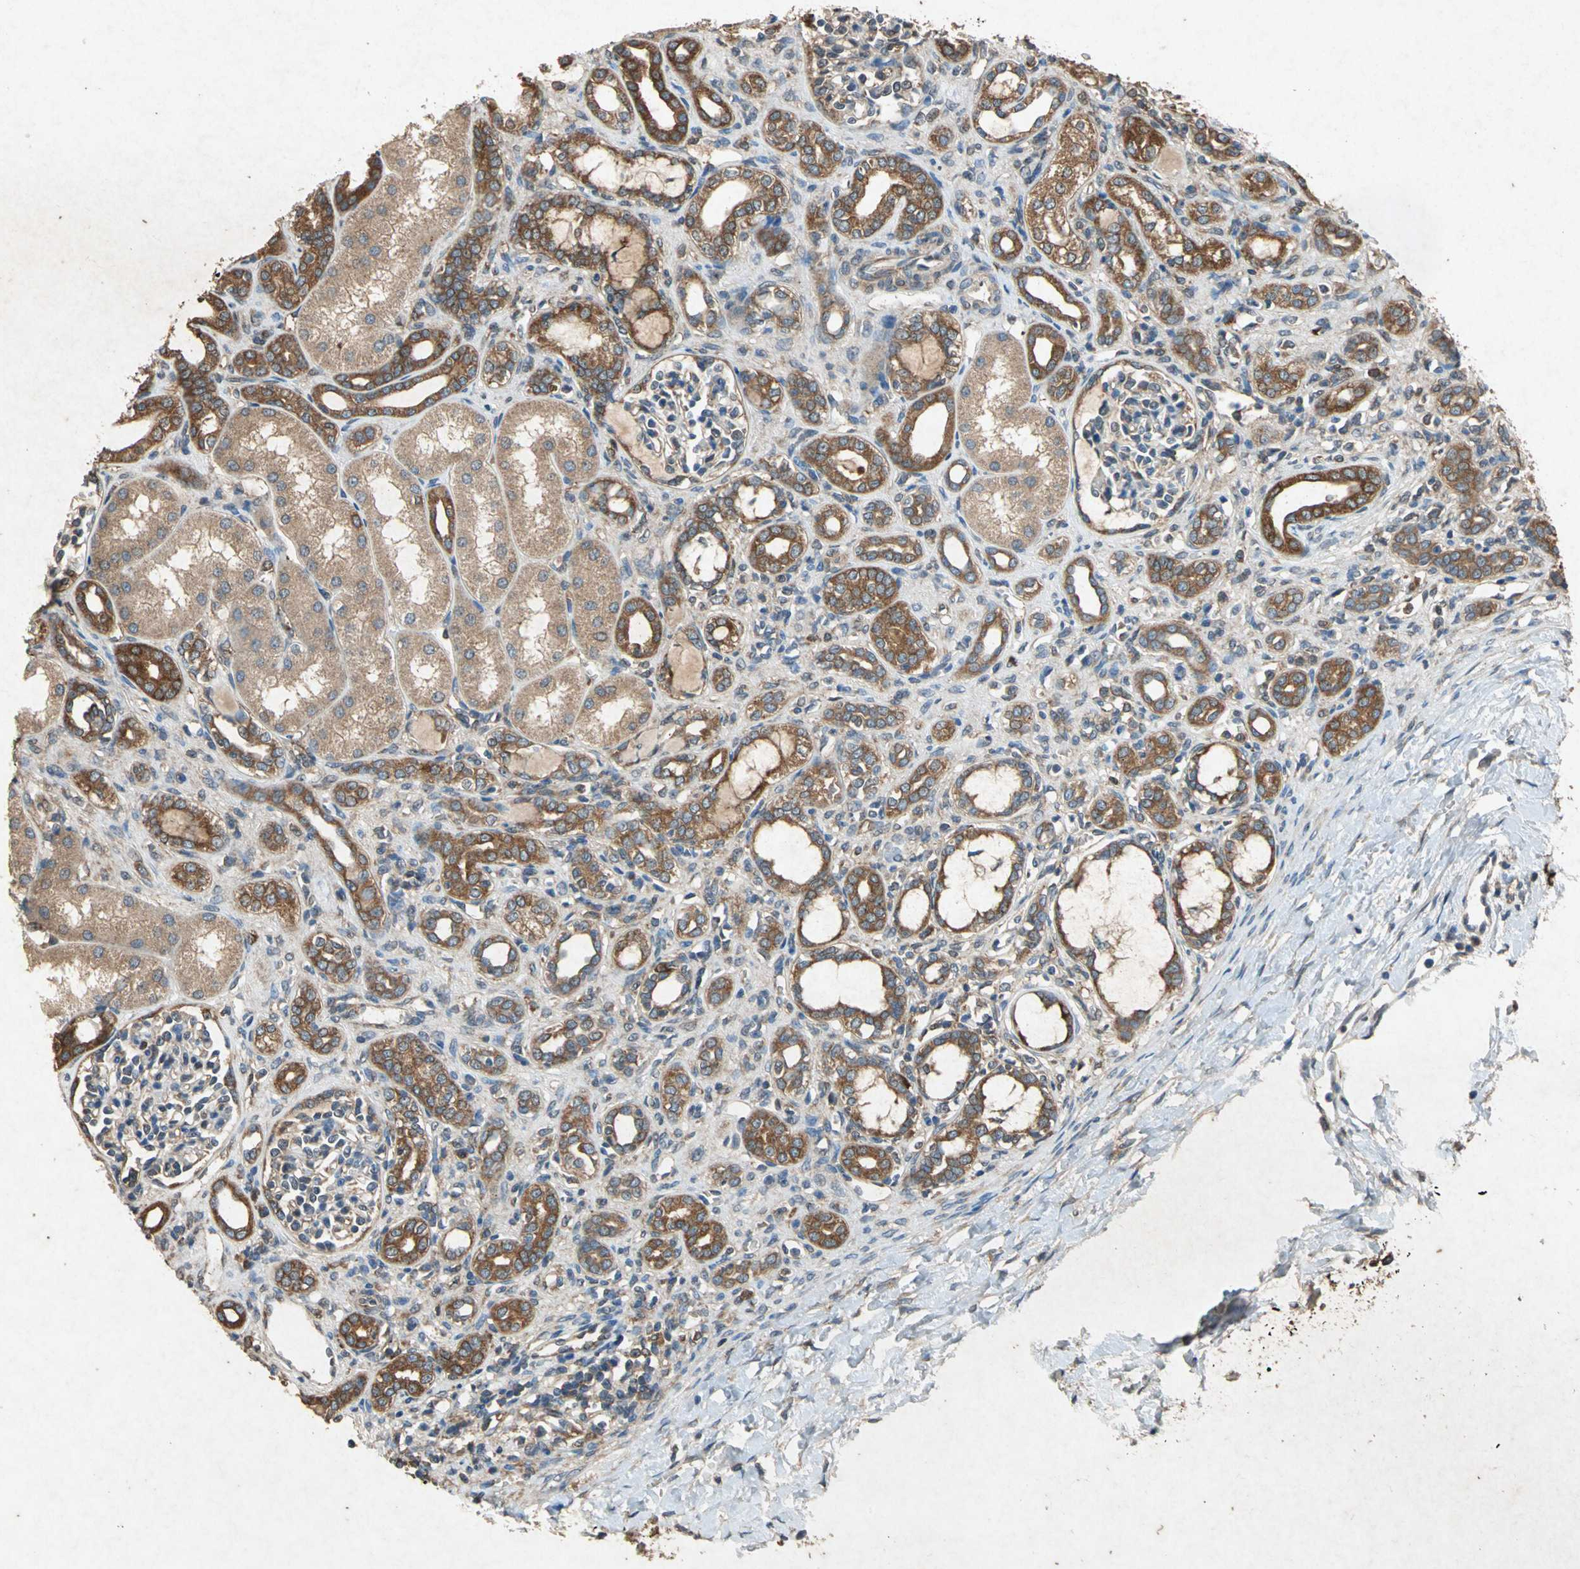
{"staining": {"intensity": "weak", "quantity": "25%-75%", "location": "cytoplasmic/membranous"}, "tissue": "kidney", "cell_type": "Cells in glomeruli", "image_type": "normal", "snomed": [{"axis": "morphology", "description": "Normal tissue, NOS"}, {"axis": "topography", "description": "Kidney"}], "caption": "Immunohistochemical staining of unremarkable kidney demonstrates low levels of weak cytoplasmic/membranous positivity in approximately 25%-75% of cells in glomeruli. Ihc stains the protein of interest in brown and the nuclei are stained blue.", "gene": "HSP90AB1", "patient": {"sex": "male", "age": 7}}